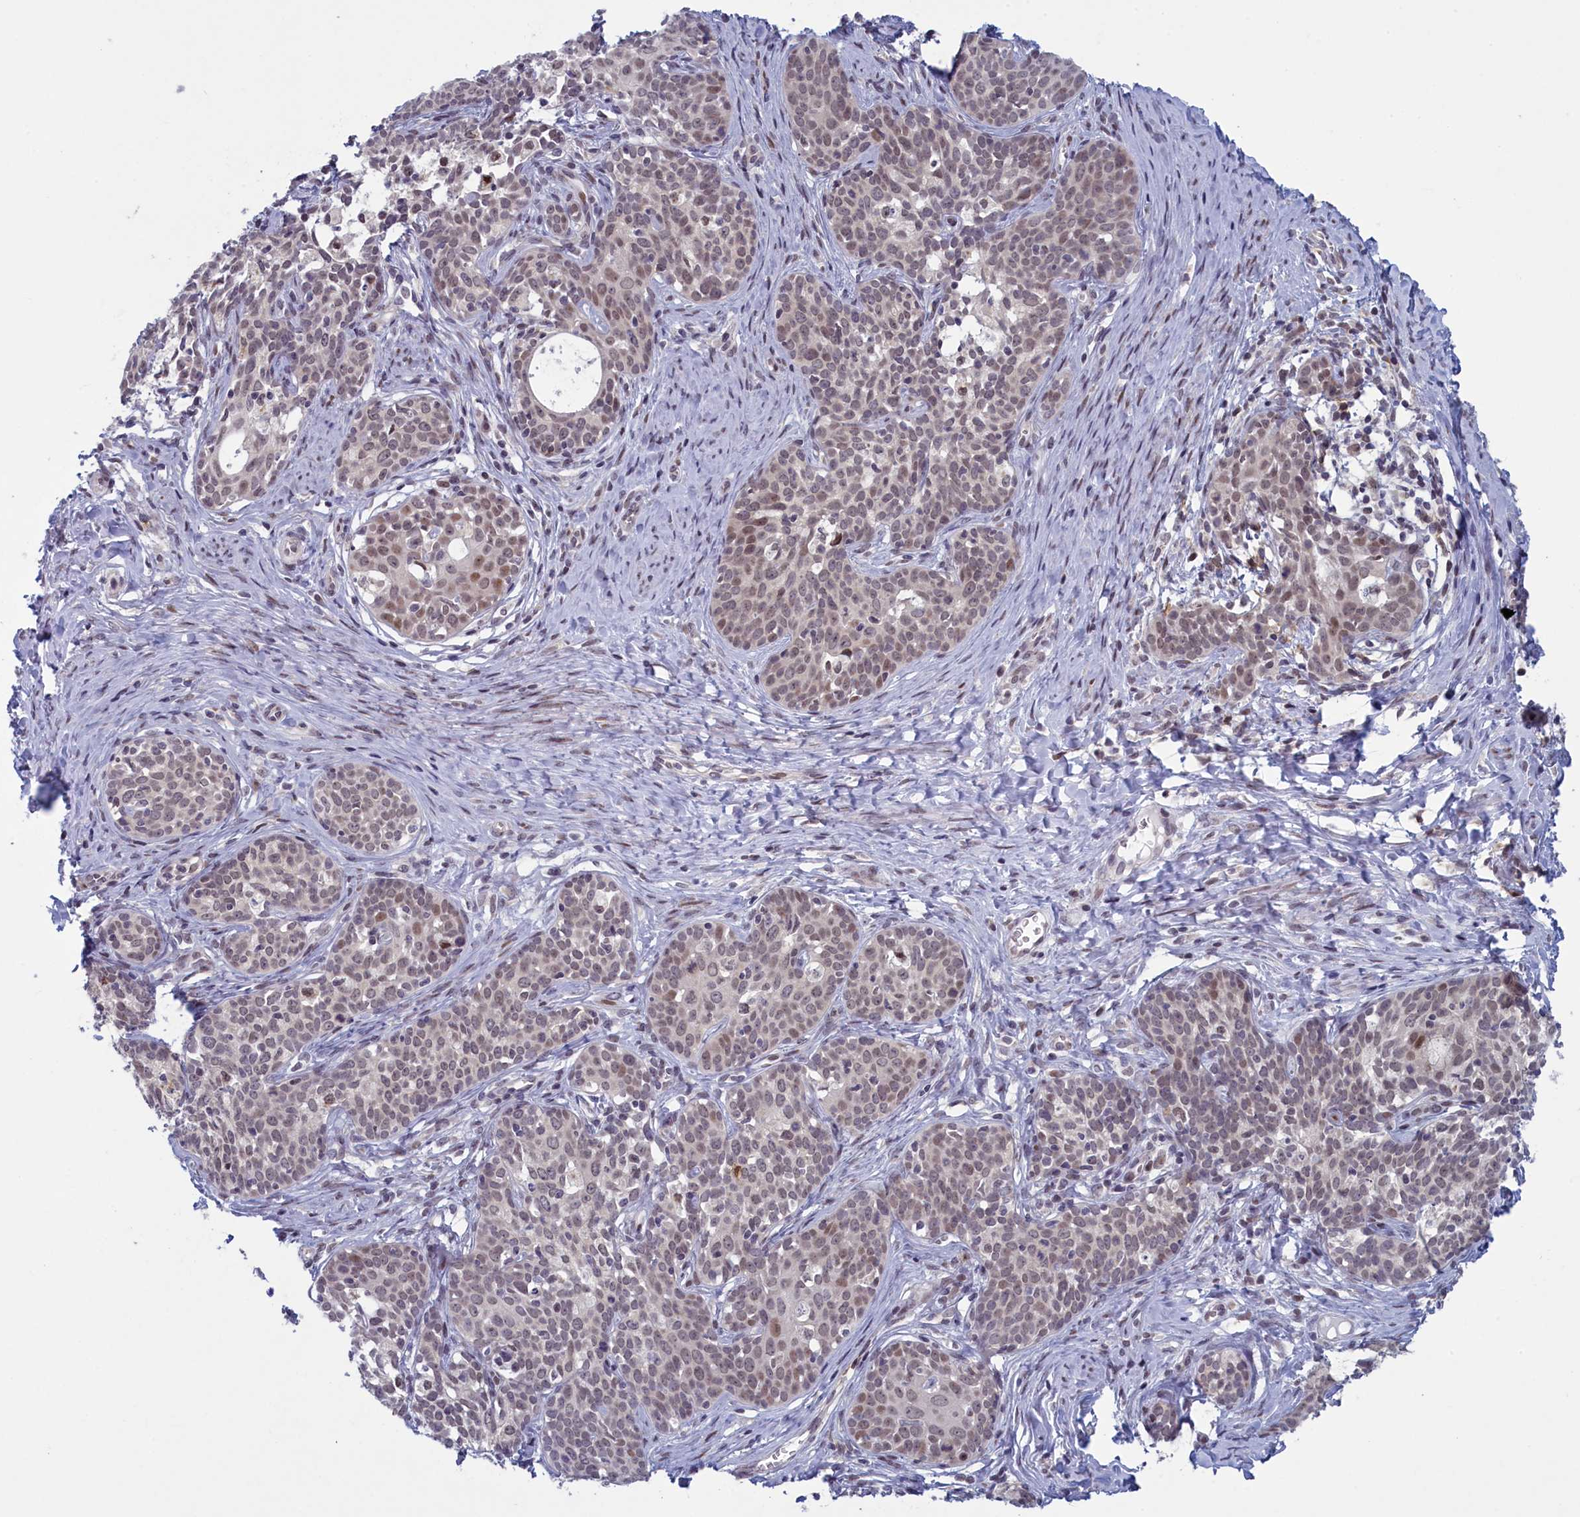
{"staining": {"intensity": "weak", "quantity": "25%-75%", "location": "nuclear"}, "tissue": "cervical cancer", "cell_type": "Tumor cells", "image_type": "cancer", "snomed": [{"axis": "morphology", "description": "Squamous cell carcinoma, NOS"}, {"axis": "topography", "description": "Cervix"}], "caption": "Tumor cells show low levels of weak nuclear staining in approximately 25%-75% of cells in human cervical squamous cell carcinoma. Nuclei are stained in blue.", "gene": "ATF7IP2", "patient": {"sex": "female", "age": 52}}